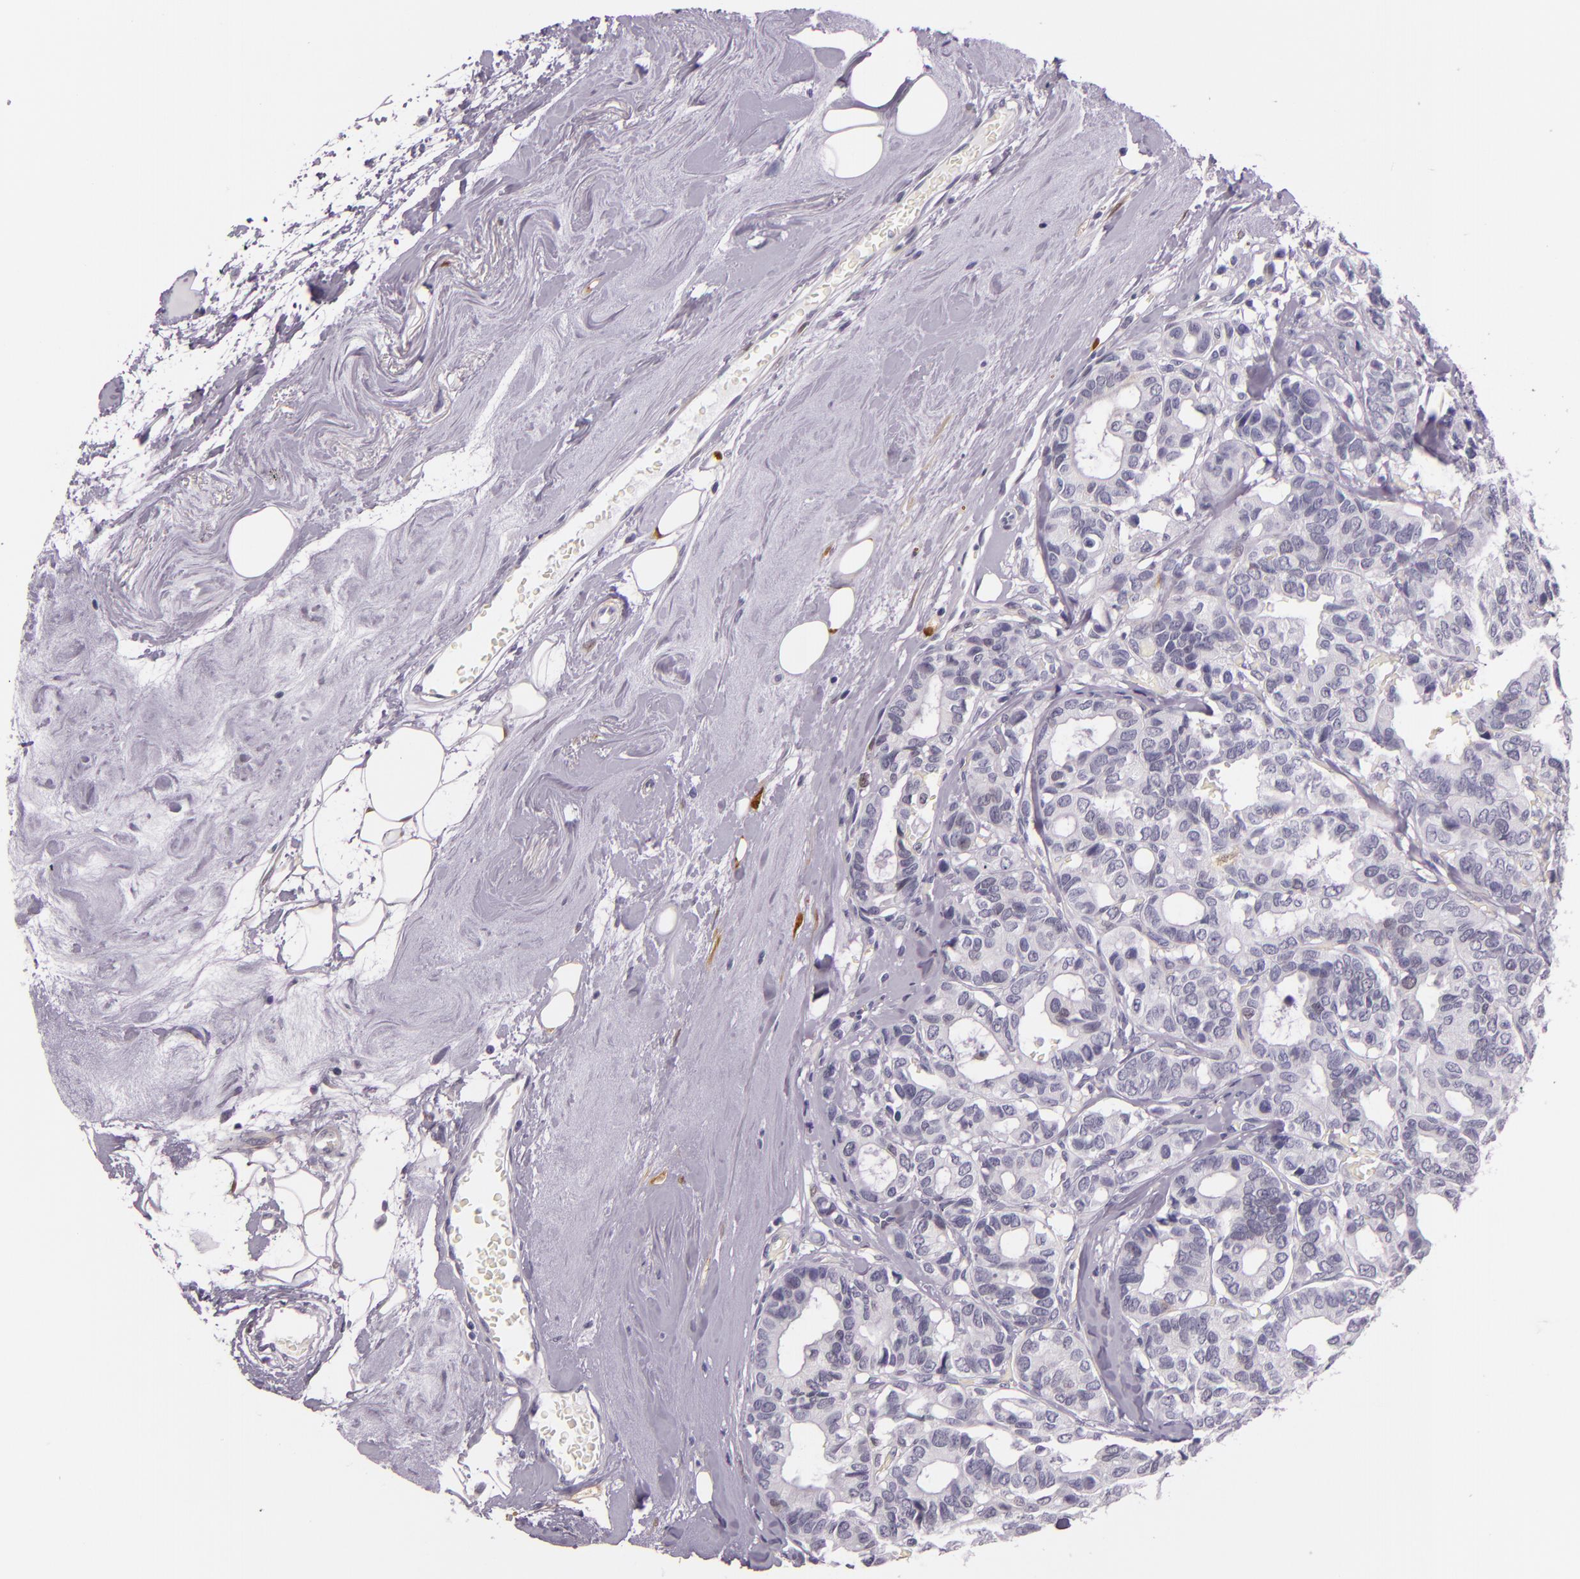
{"staining": {"intensity": "negative", "quantity": "none", "location": "none"}, "tissue": "breast cancer", "cell_type": "Tumor cells", "image_type": "cancer", "snomed": [{"axis": "morphology", "description": "Duct carcinoma"}, {"axis": "topography", "description": "Breast"}], "caption": "DAB immunohistochemical staining of human breast invasive ductal carcinoma displays no significant expression in tumor cells.", "gene": "MT1A", "patient": {"sex": "female", "age": 69}}